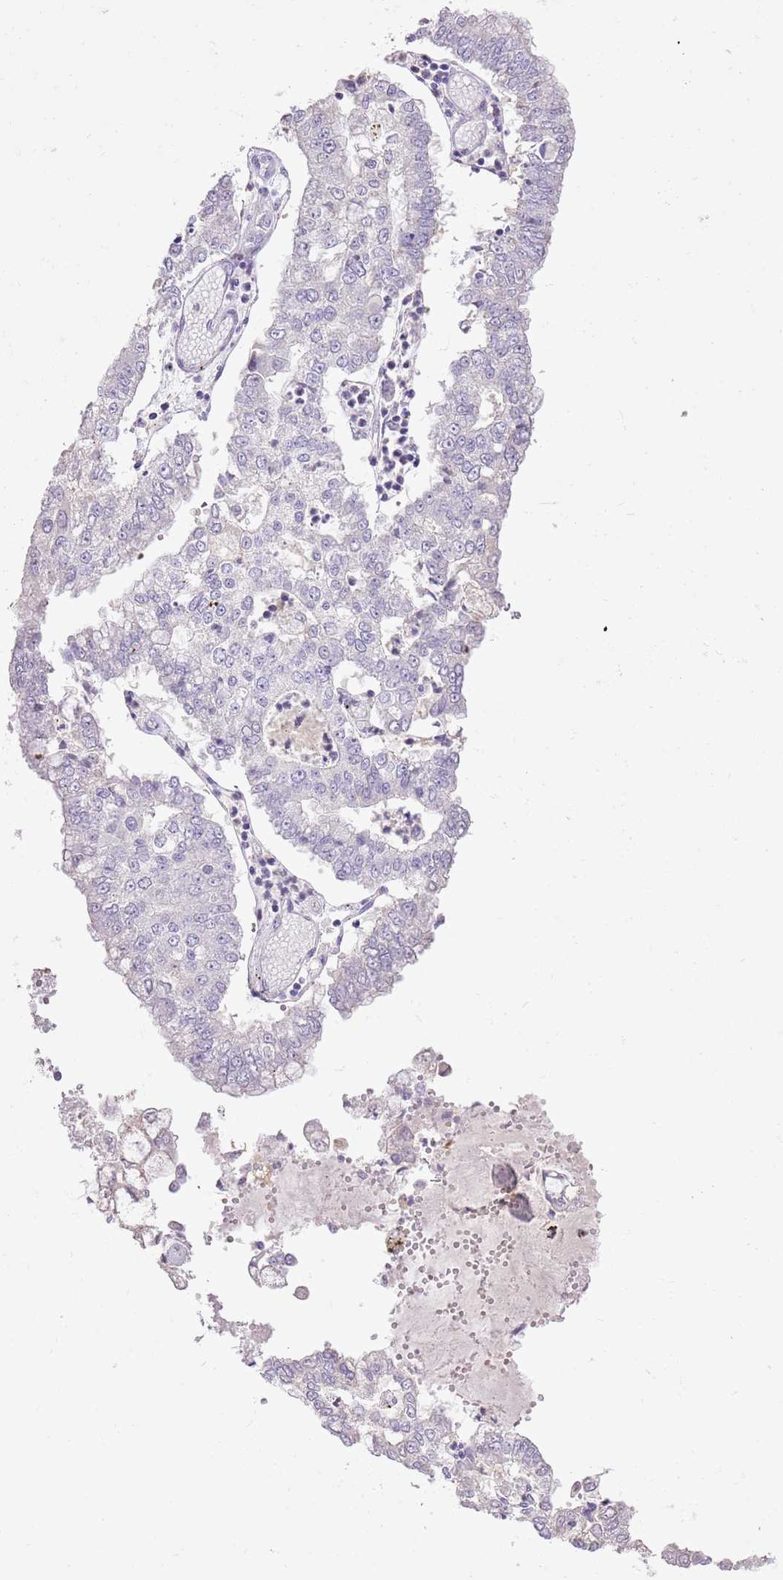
{"staining": {"intensity": "negative", "quantity": "none", "location": "none"}, "tissue": "stomach cancer", "cell_type": "Tumor cells", "image_type": "cancer", "snomed": [{"axis": "morphology", "description": "Adenocarcinoma, NOS"}, {"axis": "topography", "description": "Stomach"}], "caption": "Immunohistochemistry (IHC) image of neoplastic tissue: stomach cancer (adenocarcinoma) stained with DAB (3,3'-diaminobenzidine) demonstrates no significant protein expression in tumor cells.", "gene": "XPO7", "patient": {"sex": "male", "age": 76}}